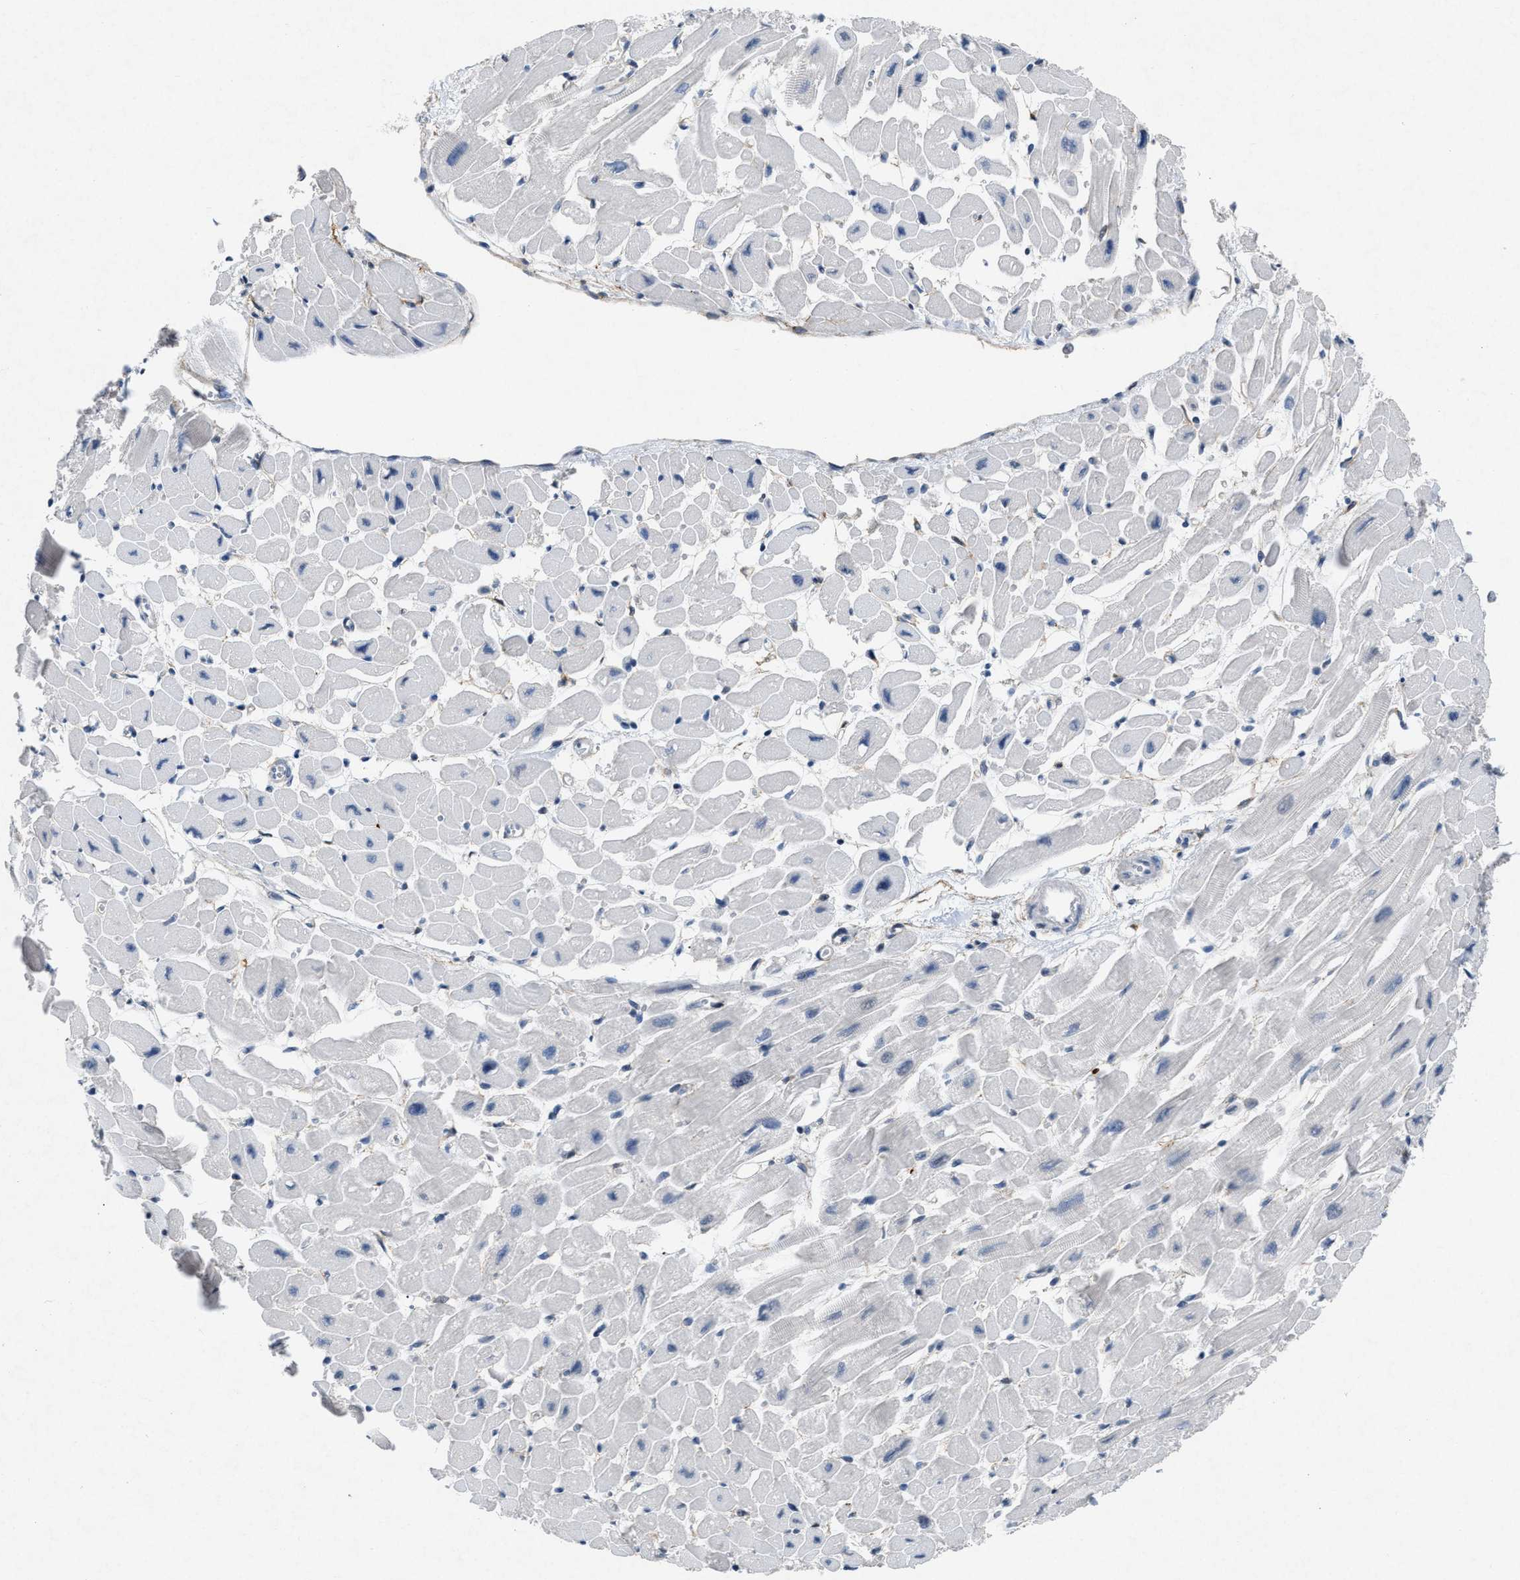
{"staining": {"intensity": "negative", "quantity": "none", "location": "none"}, "tissue": "heart muscle", "cell_type": "Cardiomyocytes", "image_type": "normal", "snomed": [{"axis": "morphology", "description": "Normal tissue, NOS"}, {"axis": "topography", "description": "Heart"}], "caption": "Cardiomyocytes are negative for brown protein staining in unremarkable heart muscle. (Brightfield microscopy of DAB (3,3'-diaminobenzidine) IHC at high magnification).", "gene": "PDGFRA", "patient": {"sex": "female", "age": 54}}